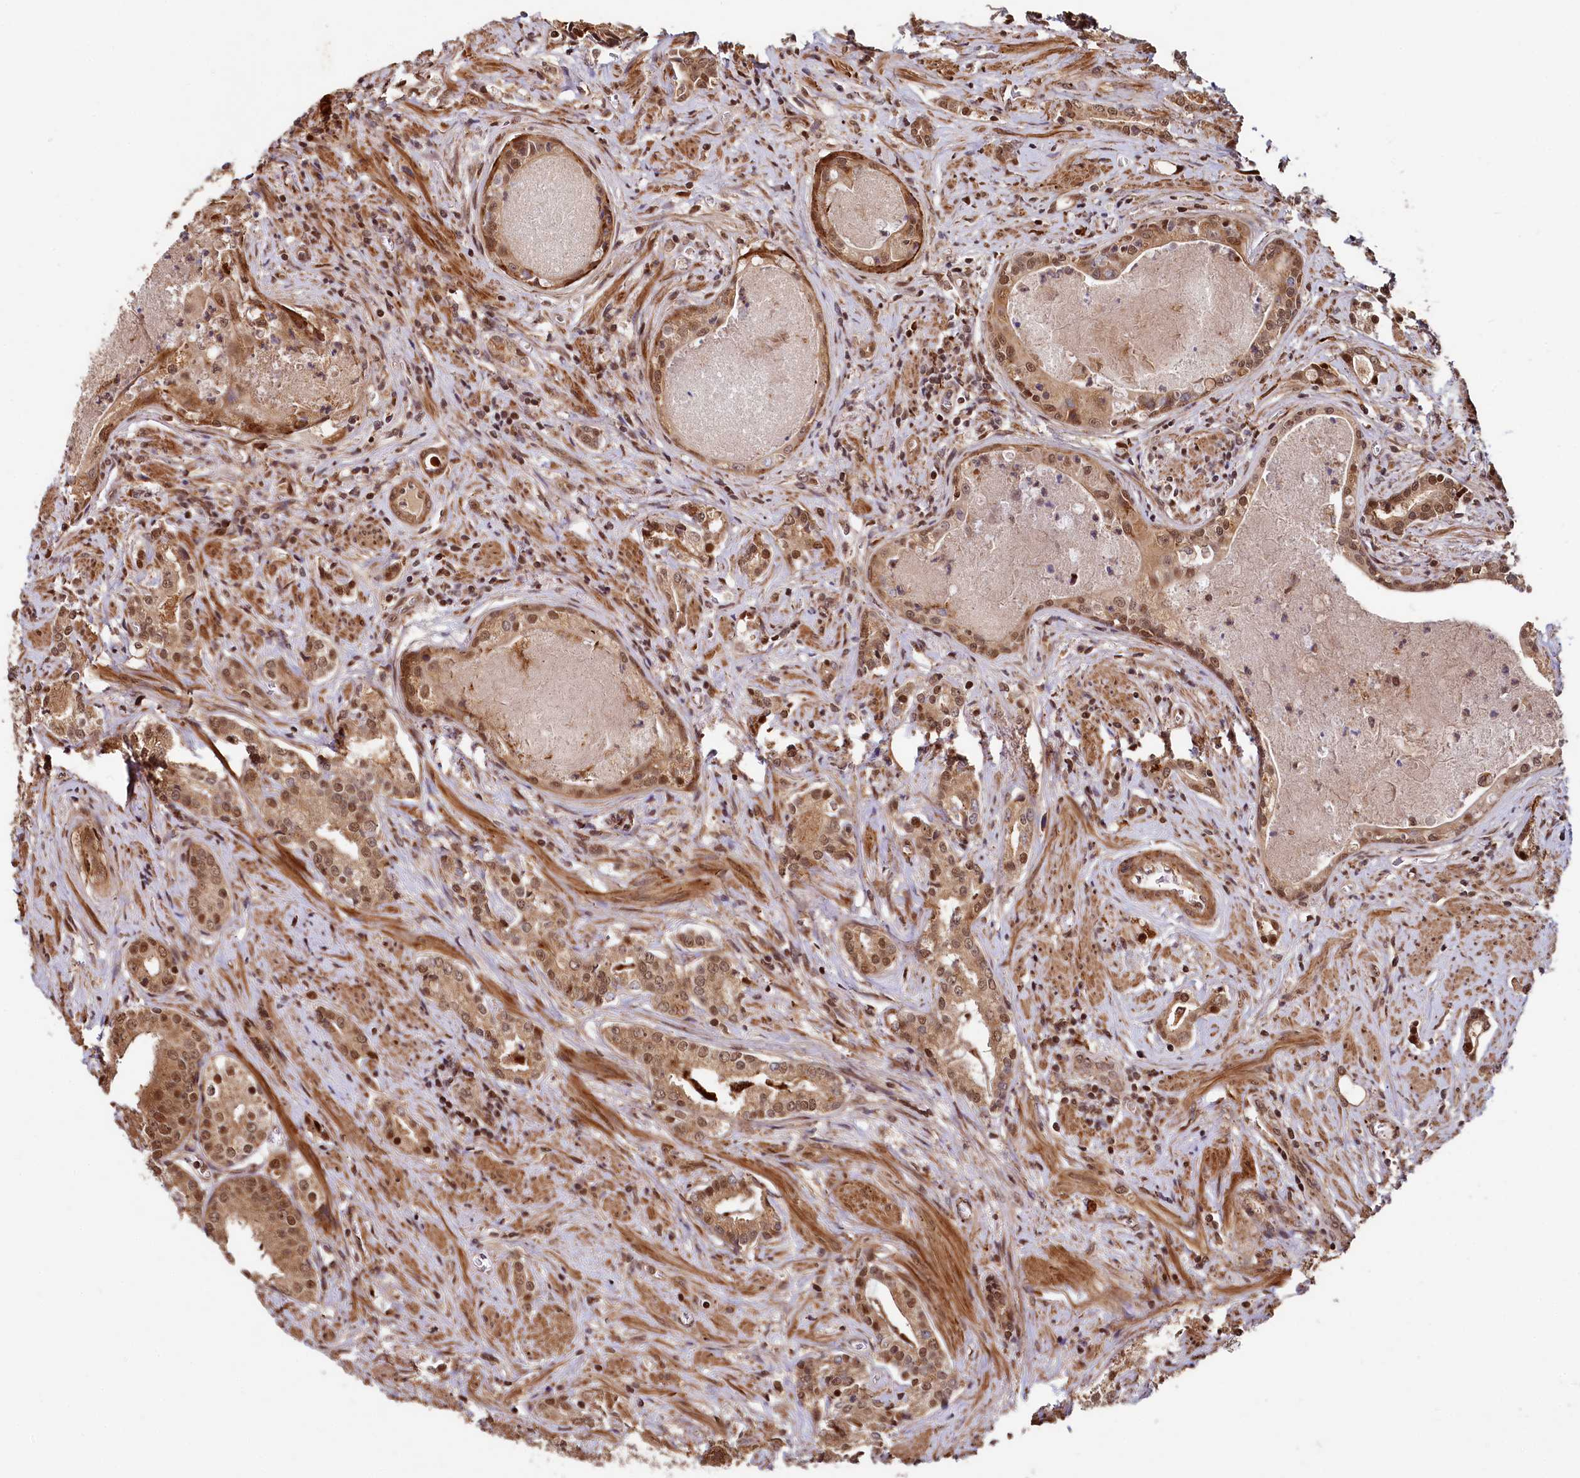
{"staining": {"intensity": "moderate", "quantity": ">75%", "location": "cytoplasmic/membranous,nuclear"}, "tissue": "prostate cancer", "cell_type": "Tumor cells", "image_type": "cancer", "snomed": [{"axis": "morphology", "description": "Adenocarcinoma, High grade"}, {"axis": "topography", "description": "Prostate"}], "caption": "IHC histopathology image of human prostate adenocarcinoma (high-grade) stained for a protein (brown), which reveals medium levels of moderate cytoplasmic/membranous and nuclear staining in about >75% of tumor cells.", "gene": "TRIM23", "patient": {"sex": "male", "age": 58}}